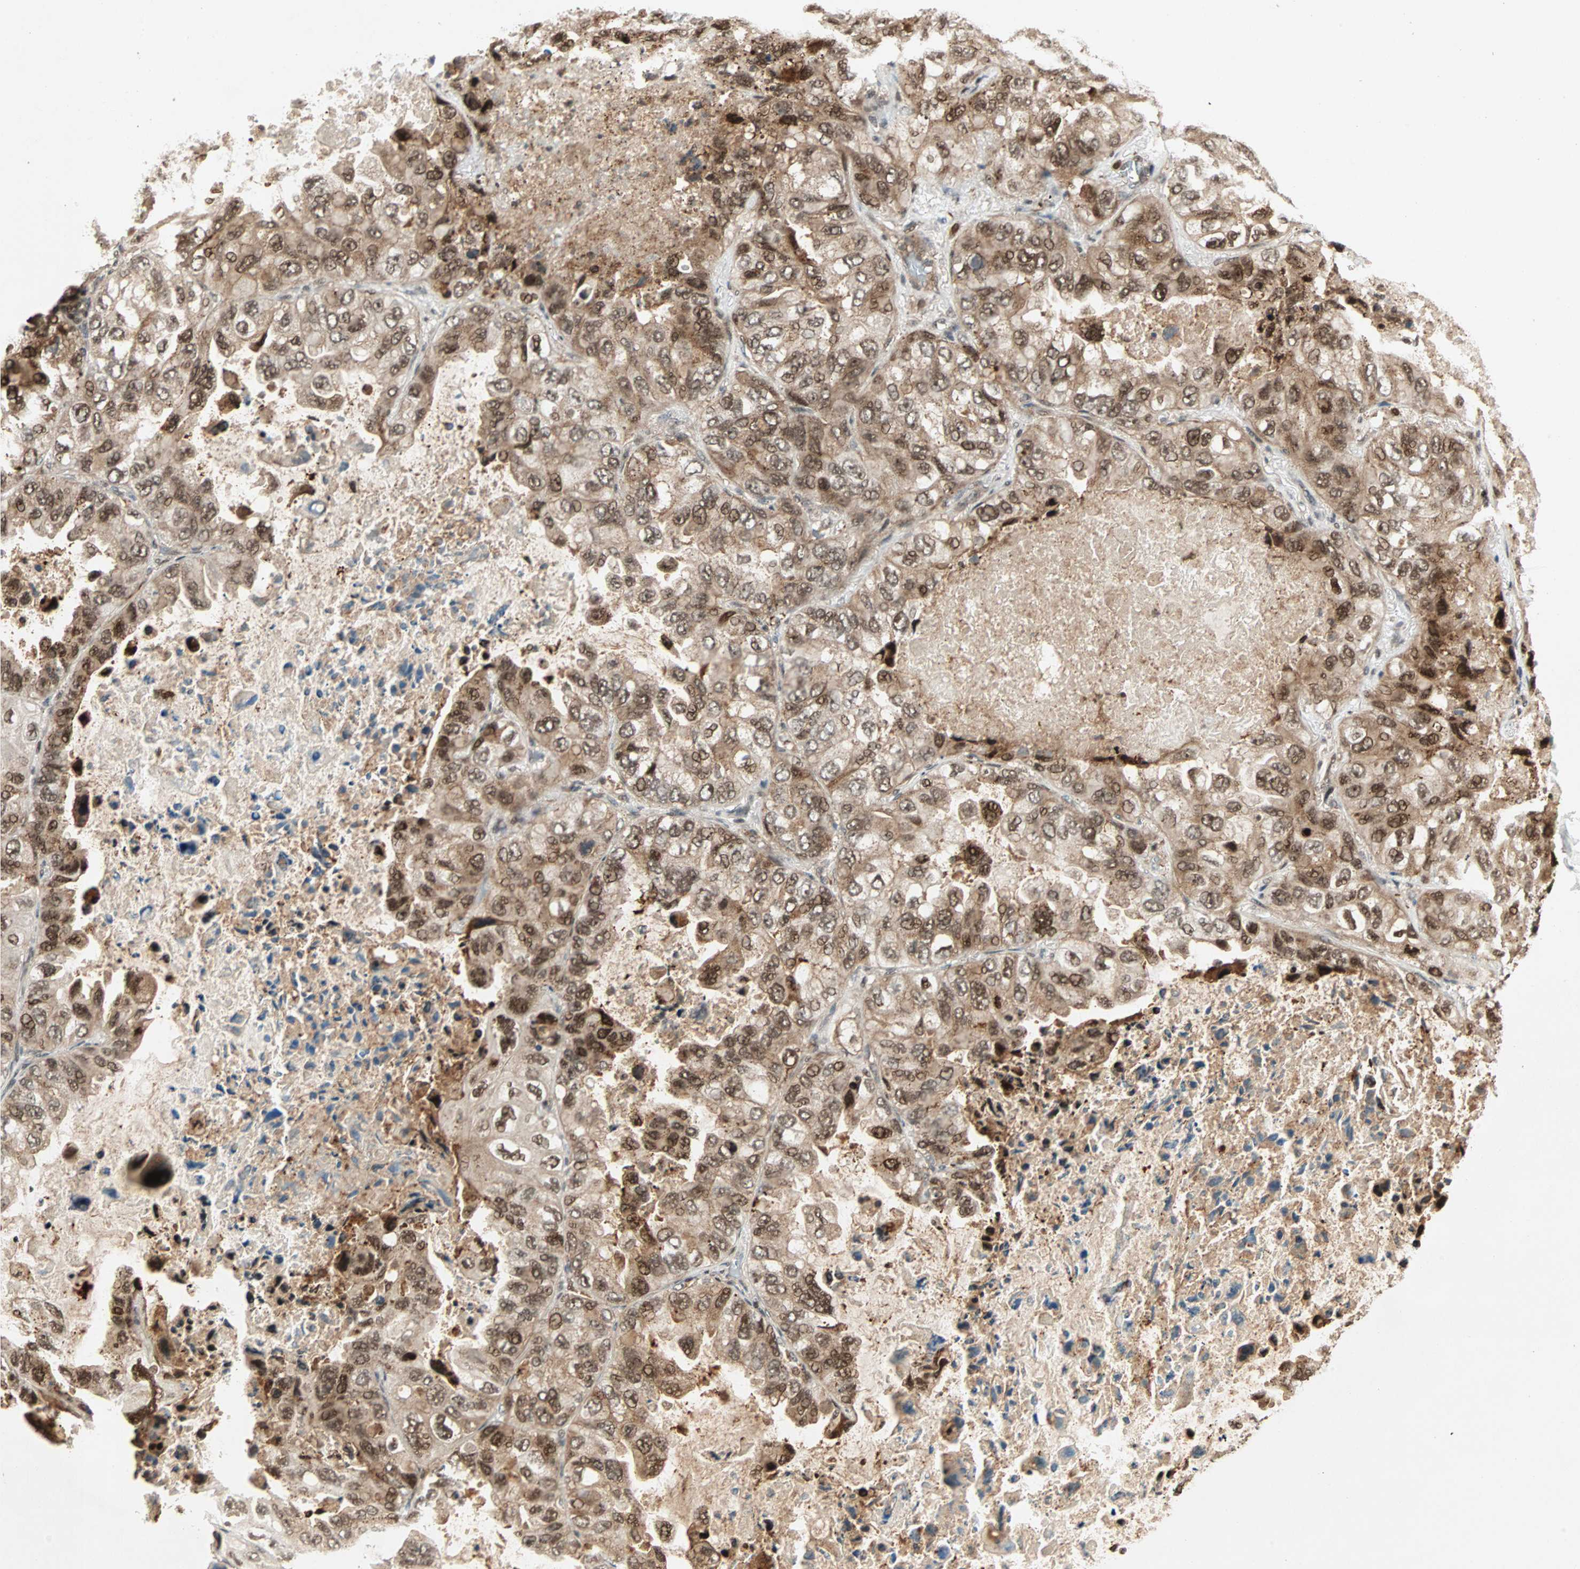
{"staining": {"intensity": "strong", "quantity": ">75%", "location": "cytoplasmic/membranous,nuclear"}, "tissue": "lung cancer", "cell_type": "Tumor cells", "image_type": "cancer", "snomed": [{"axis": "morphology", "description": "Squamous cell carcinoma, NOS"}, {"axis": "topography", "description": "Lung"}], "caption": "This micrograph displays immunohistochemistry (IHC) staining of human lung squamous cell carcinoma, with high strong cytoplasmic/membranous and nuclear positivity in approximately >75% of tumor cells.", "gene": "ZBED9", "patient": {"sex": "female", "age": 73}}